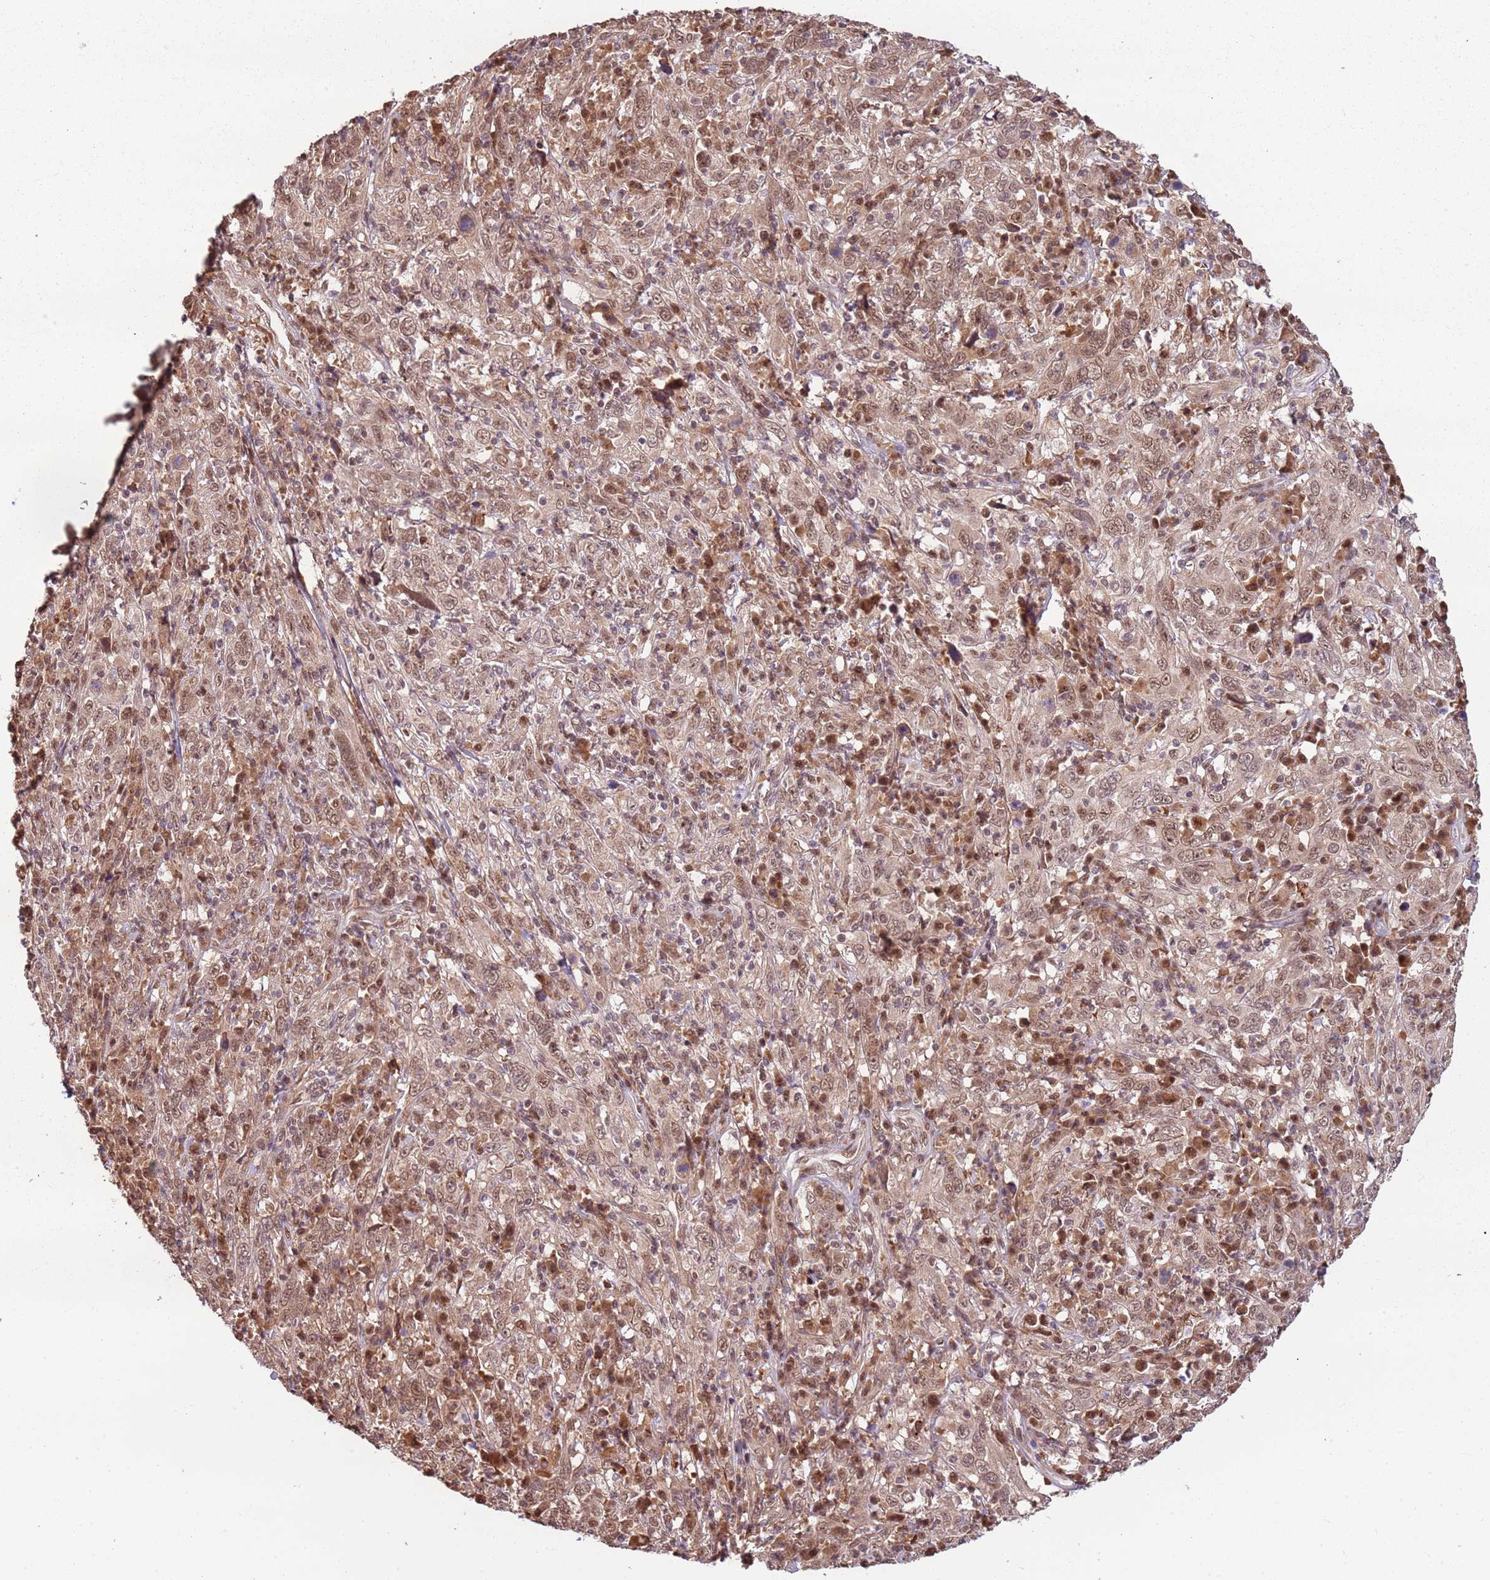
{"staining": {"intensity": "moderate", "quantity": ">75%", "location": "nuclear"}, "tissue": "cervical cancer", "cell_type": "Tumor cells", "image_type": "cancer", "snomed": [{"axis": "morphology", "description": "Squamous cell carcinoma, NOS"}, {"axis": "topography", "description": "Cervix"}], "caption": "Immunohistochemistry (IHC) (DAB (3,3'-diaminobenzidine)) staining of cervical cancer (squamous cell carcinoma) reveals moderate nuclear protein staining in about >75% of tumor cells. Immunohistochemistry stains the protein in brown and the nuclei are stained blue.", "gene": "POLR3H", "patient": {"sex": "female", "age": 46}}